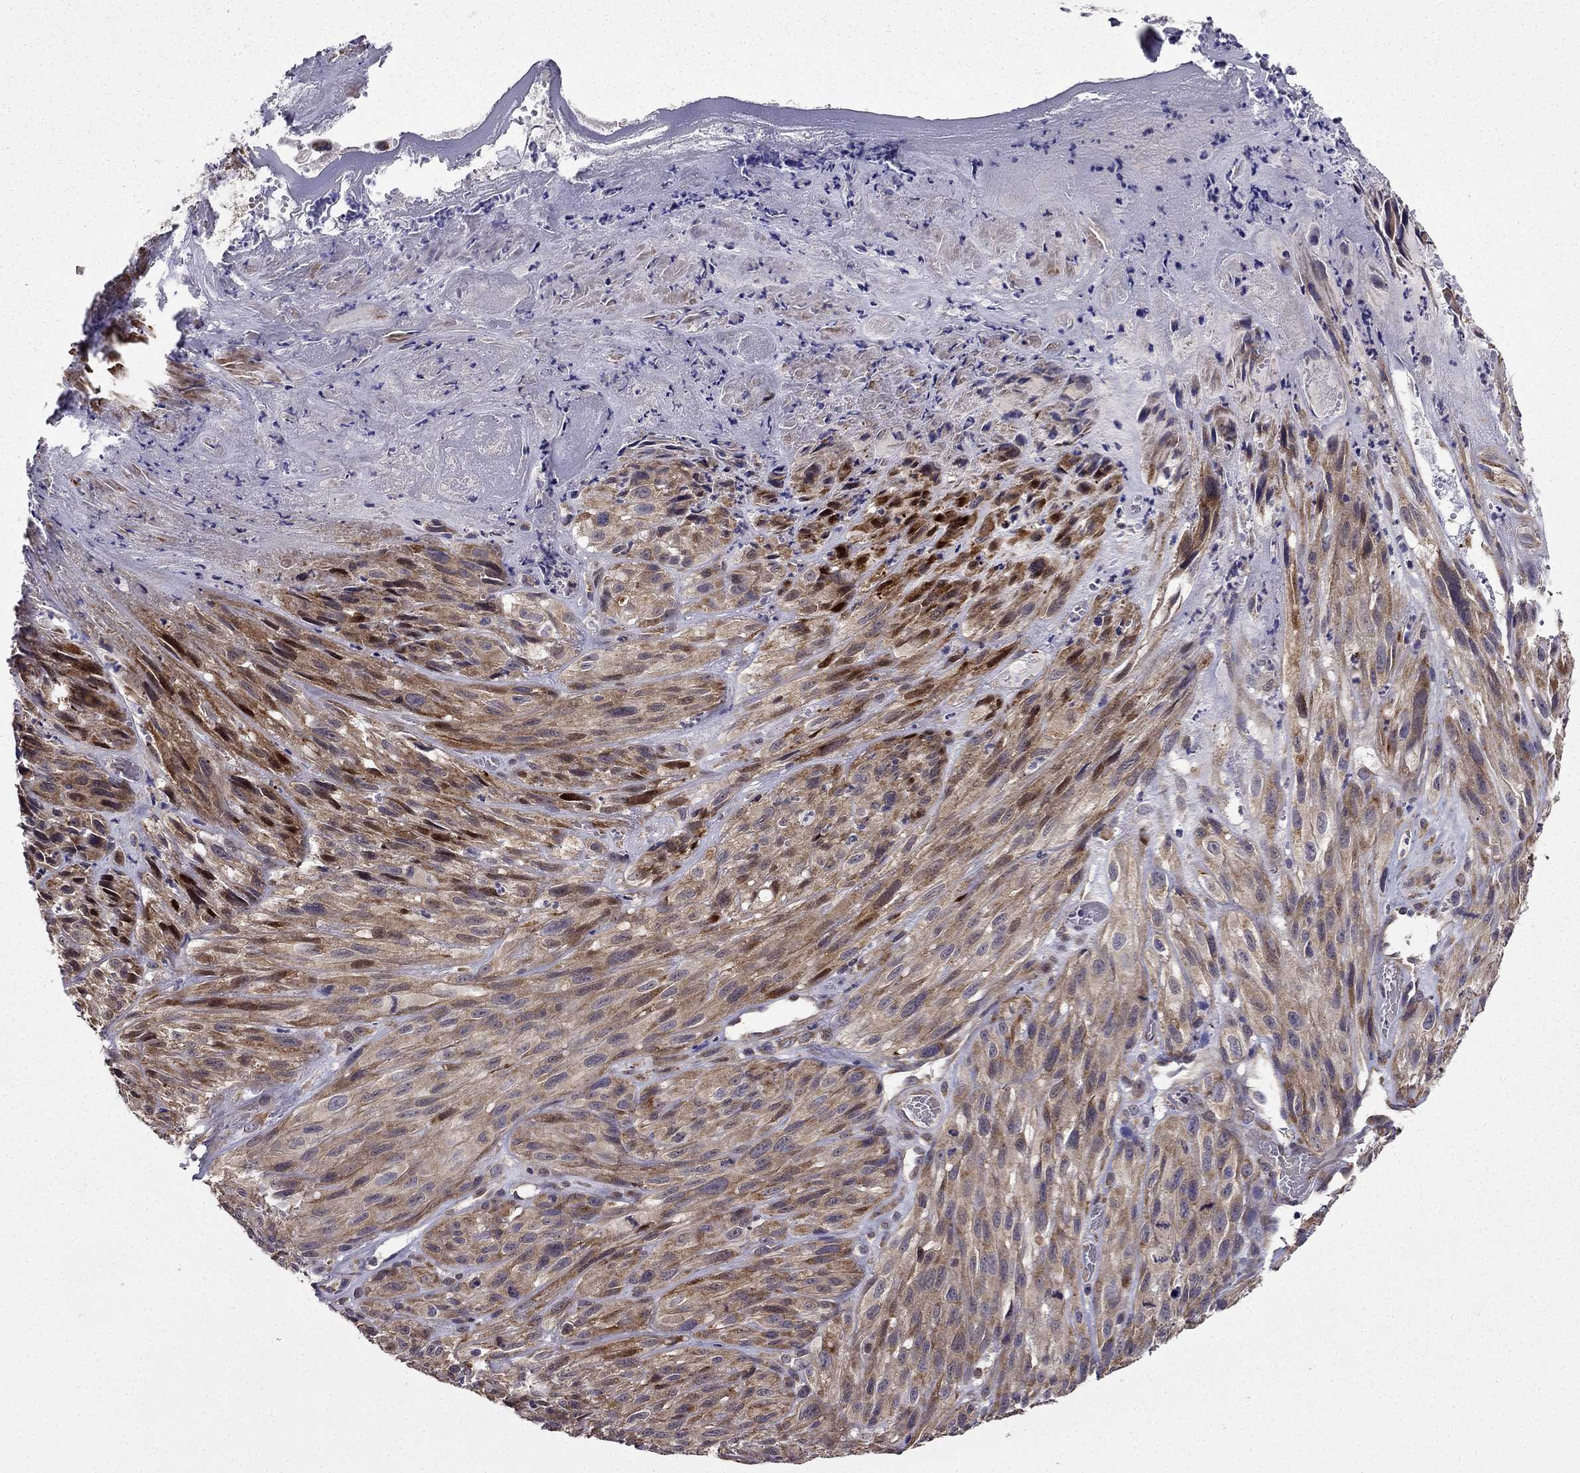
{"staining": {"intensity": "weak", "quantity": ">75%", "location": "cytoplasmic/membranous"}, "tissue": "melanoma", "cell_type": "Tumor cells", "image_type": "cancer", "snomed": [{"axis": "morphology", "description": "Malignant melanoma, NOS"}, {"axis": "topography", "description": "Skin"}], "caption": "Immunohistochemistry (IHC) (DAB) staining of malignant melanoma shows weak cytoplasmic/membranous protein expression in about >75% of tumor cells. (Stains: DAB (3,3'-diaminobenzidine) in brown, nuclei in blue, Microscopy: brightfield microscopy at high magnification).", "gene": "ARHGEF28", "patient": {"sex": "male", "age": 51}}